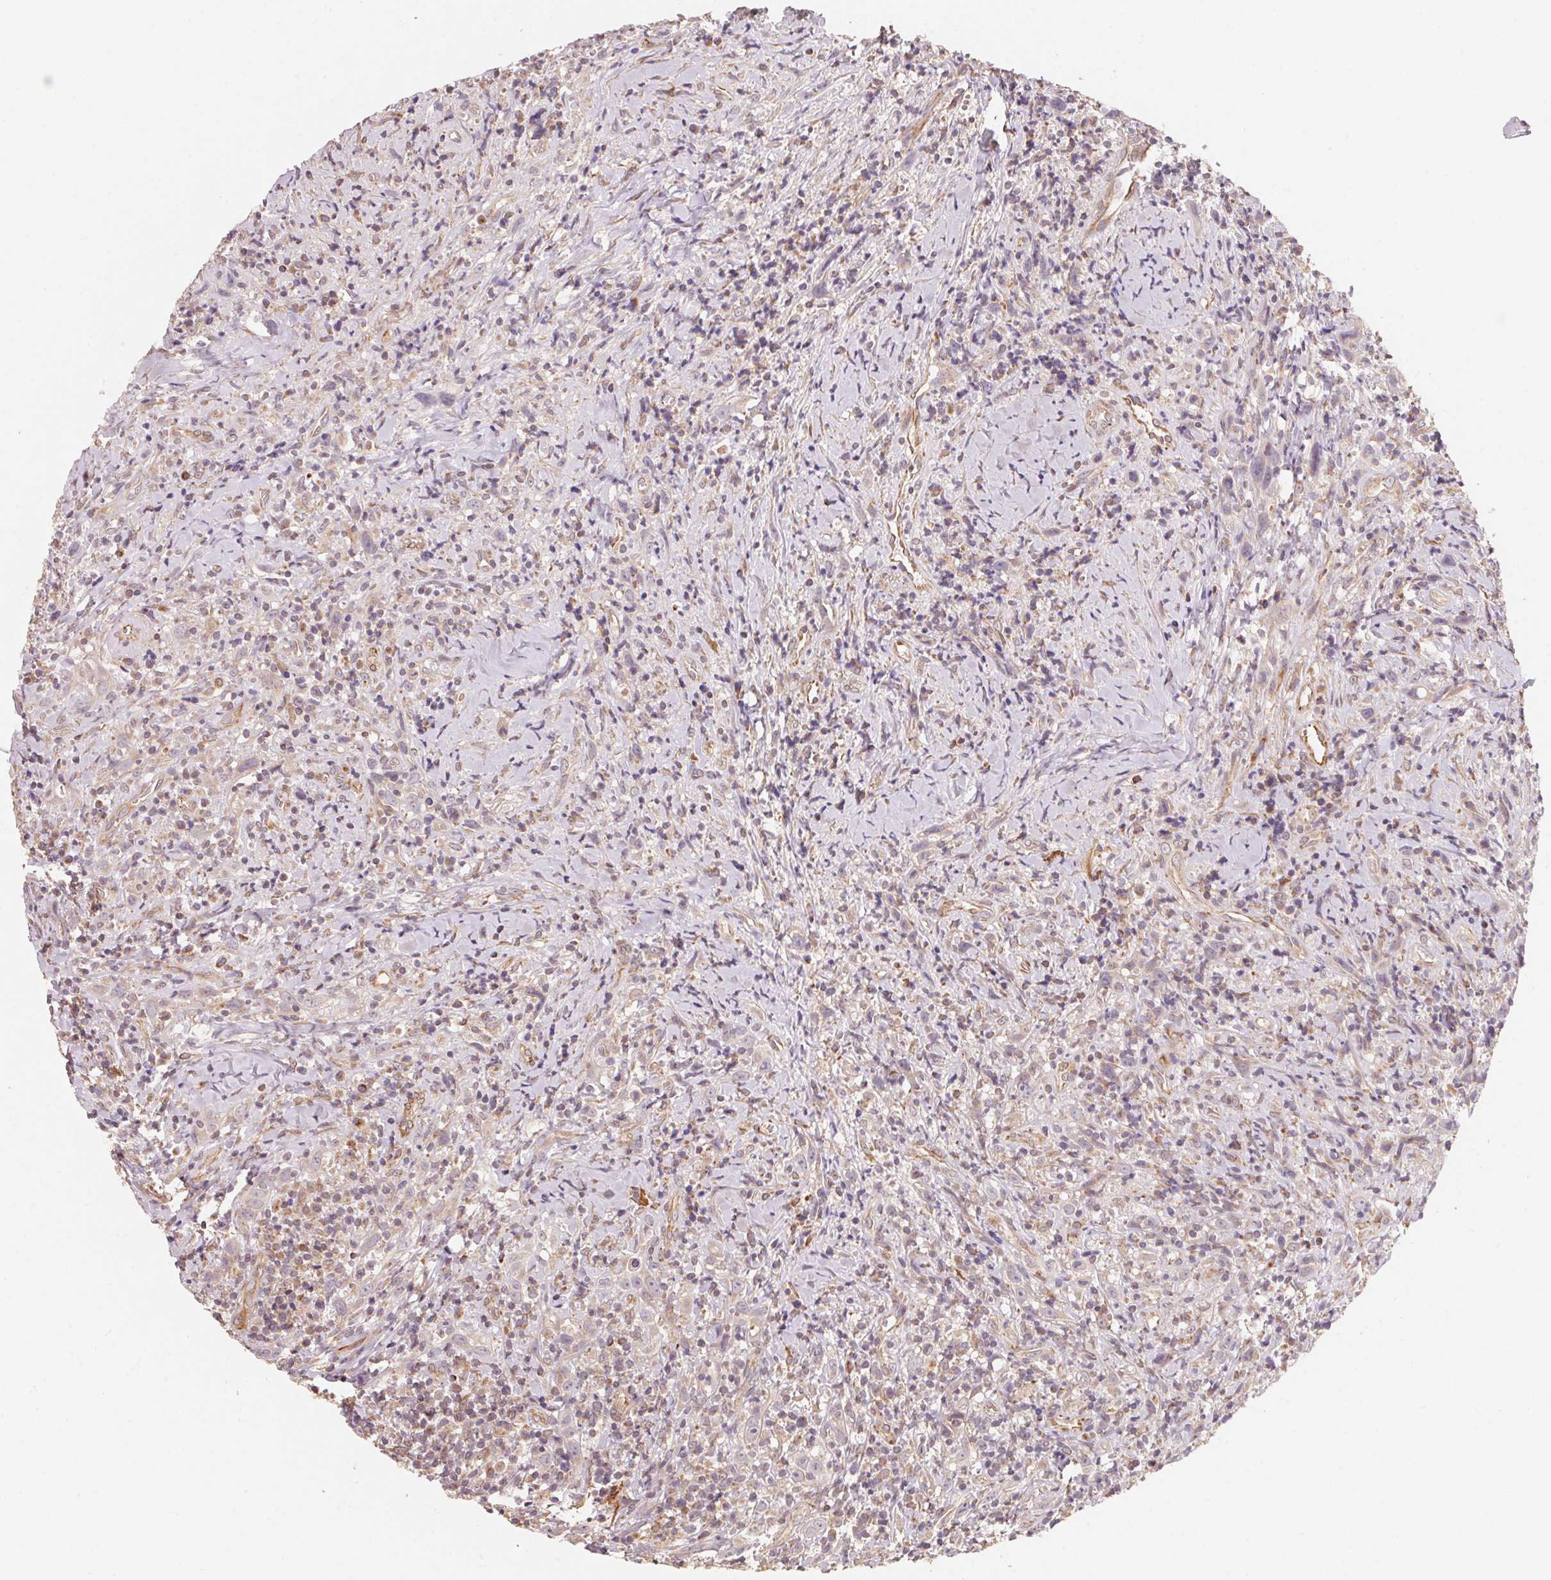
{"staining": {"intensity": "weak", "quantity": "<25%", "location": "cytoplasmic/membranous"}, "tissue": "head and neck cancer", "cell_type": "Tumor cells", "image_type": "cancer", "snomed": [{"axis": "morphology", "description": "Squamous cell carcinoma, NOS"}, {"axis": "topography", "description": "Head-Neck"}], "caption": "DAB immunohistochemical staining of head and neck cancer (squamous cell carcinoma) displays no significant positivity in tumor cells. The staining is performed using DAB brown chromogen with nuclei counter-stained in using hematoxylin.", "gene": "TSPAN12", "patient": {"sex": "female", "age": 95}}